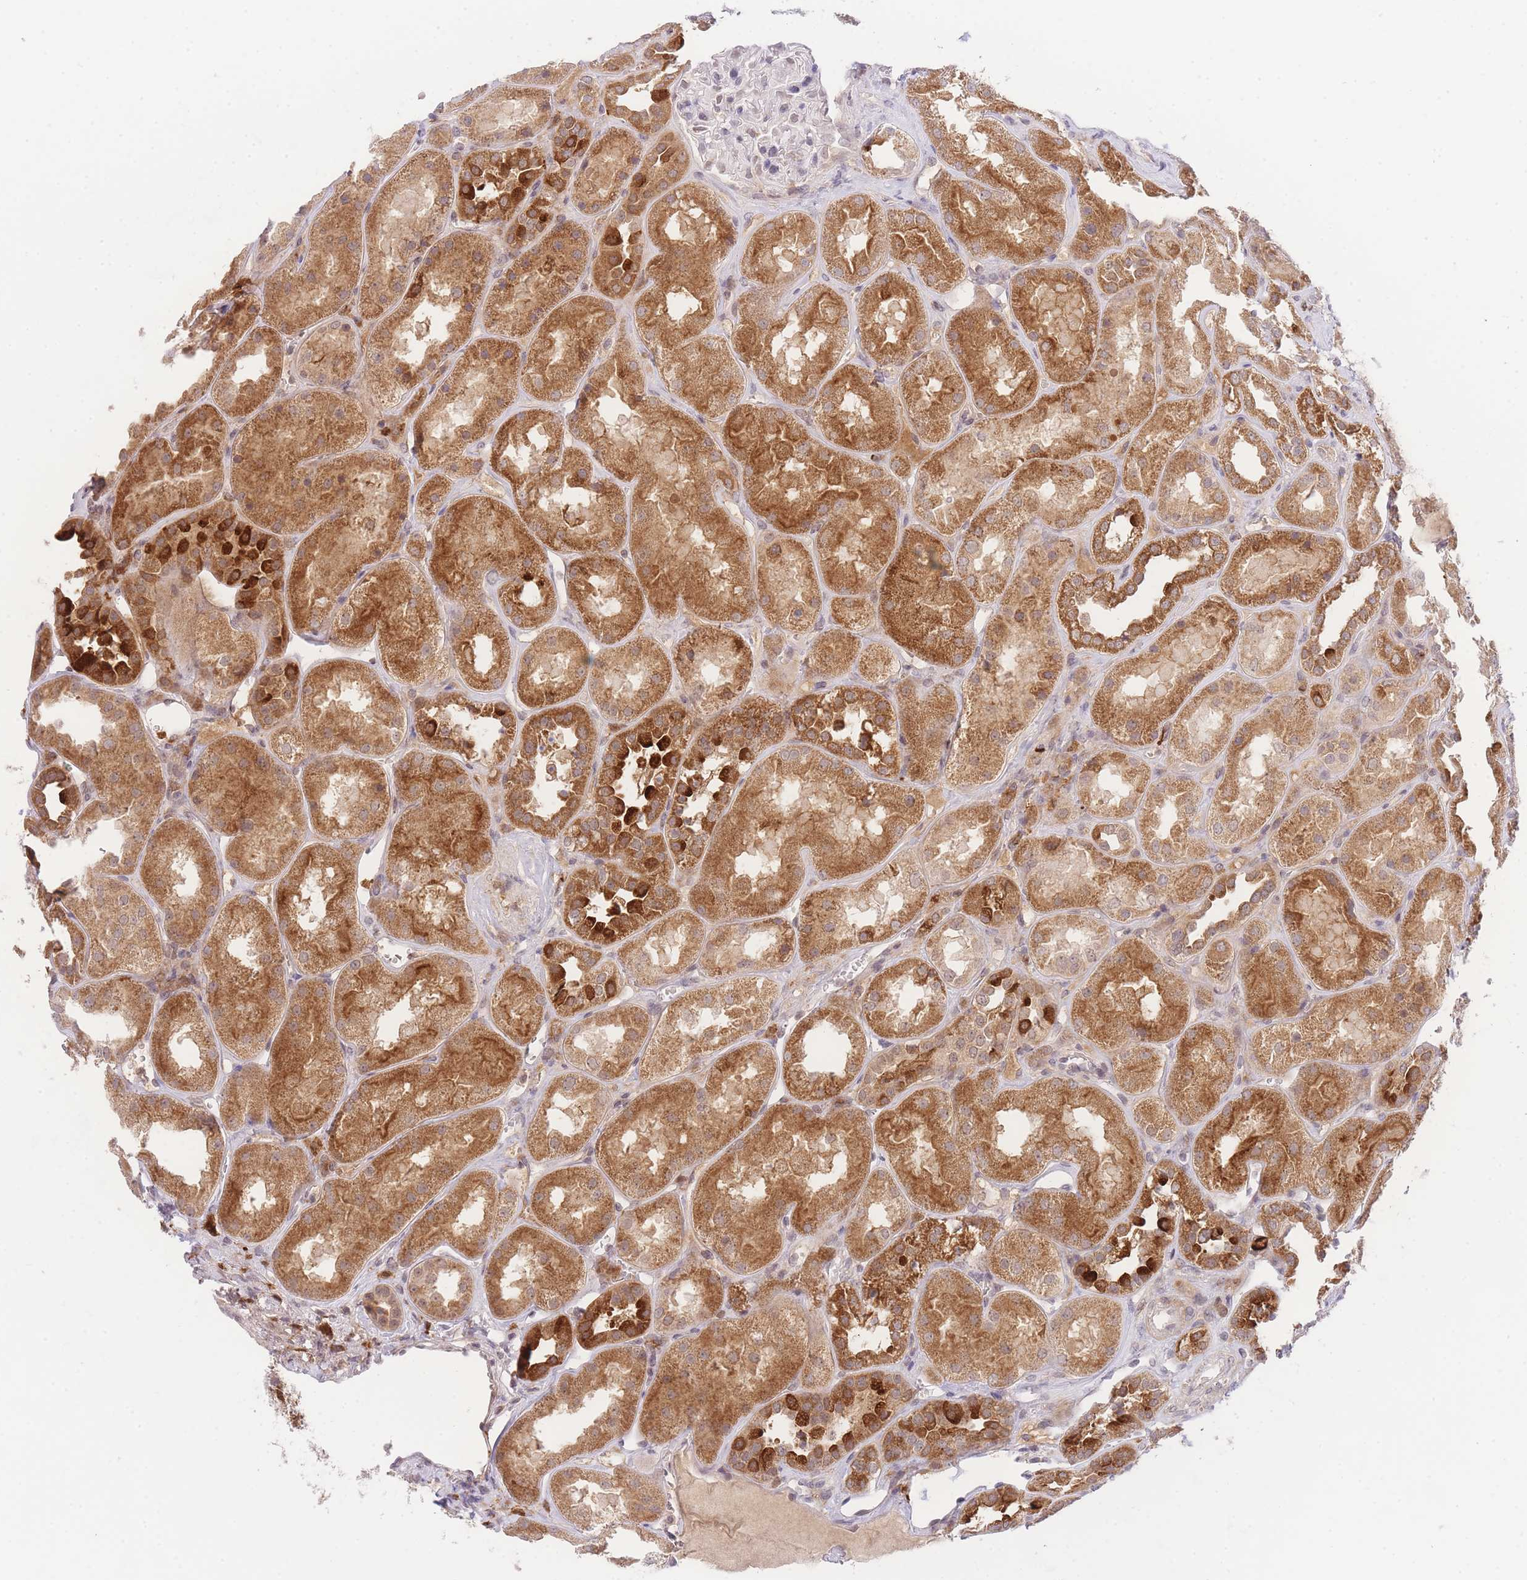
{"staining": {"intensity": "negative", "quantity": "none", "location": "none"}, "tissue": "kidney", "cell_type": "Cells in glomeruli", "image_type": "normal", "snomed": [{"axis": "morphology", "description": "Normal tissue, NOS"}, {"axis": "topography", "description": "Kidney"}], "caption": "DAB (3,3'-diaminobenzidine) immunohistochemical staining of normal human kidney shows no significant expression in cells in glomeruli.", "gene": "SLC25A33", "patient": {"sex": "male", "age": 70}}